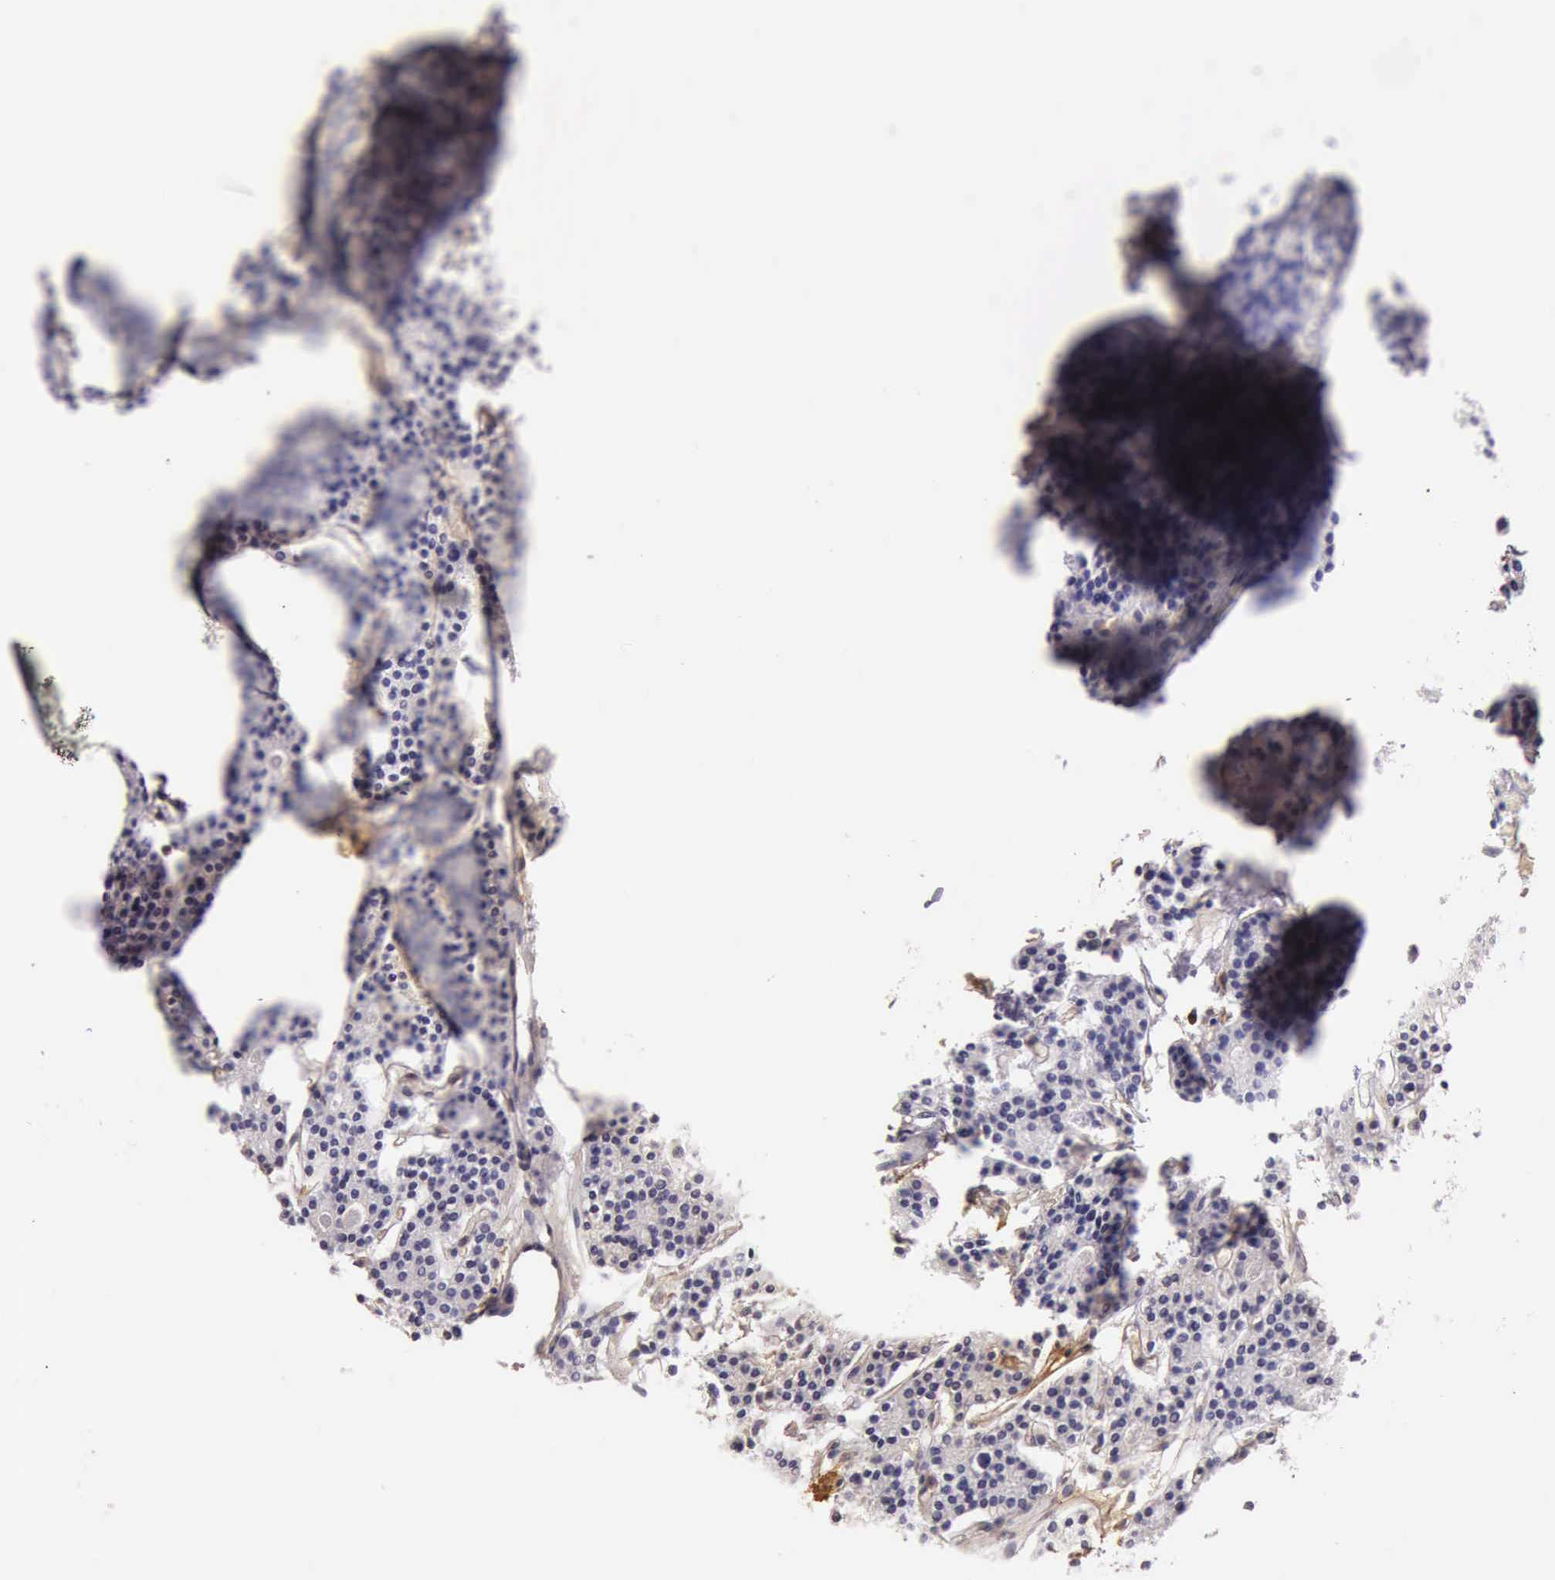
{"staining": {"intensity": "negative", "quantity": "none", "location": "none"}, "tissue": "parathyroid gland", "cell_type": "Glandular cells", "image_type": "normal", "snomed": [{"axis": "morphology", "description": "Normal tissue, NOS"}, {"axis": "topography", "description": "Parathyroid gland"}], "caption": "Glandular cells show no significant positivity in benign parathyroid gland.", "gene": "TCEANC", "patient": {"sex": "female", "age": 70}}